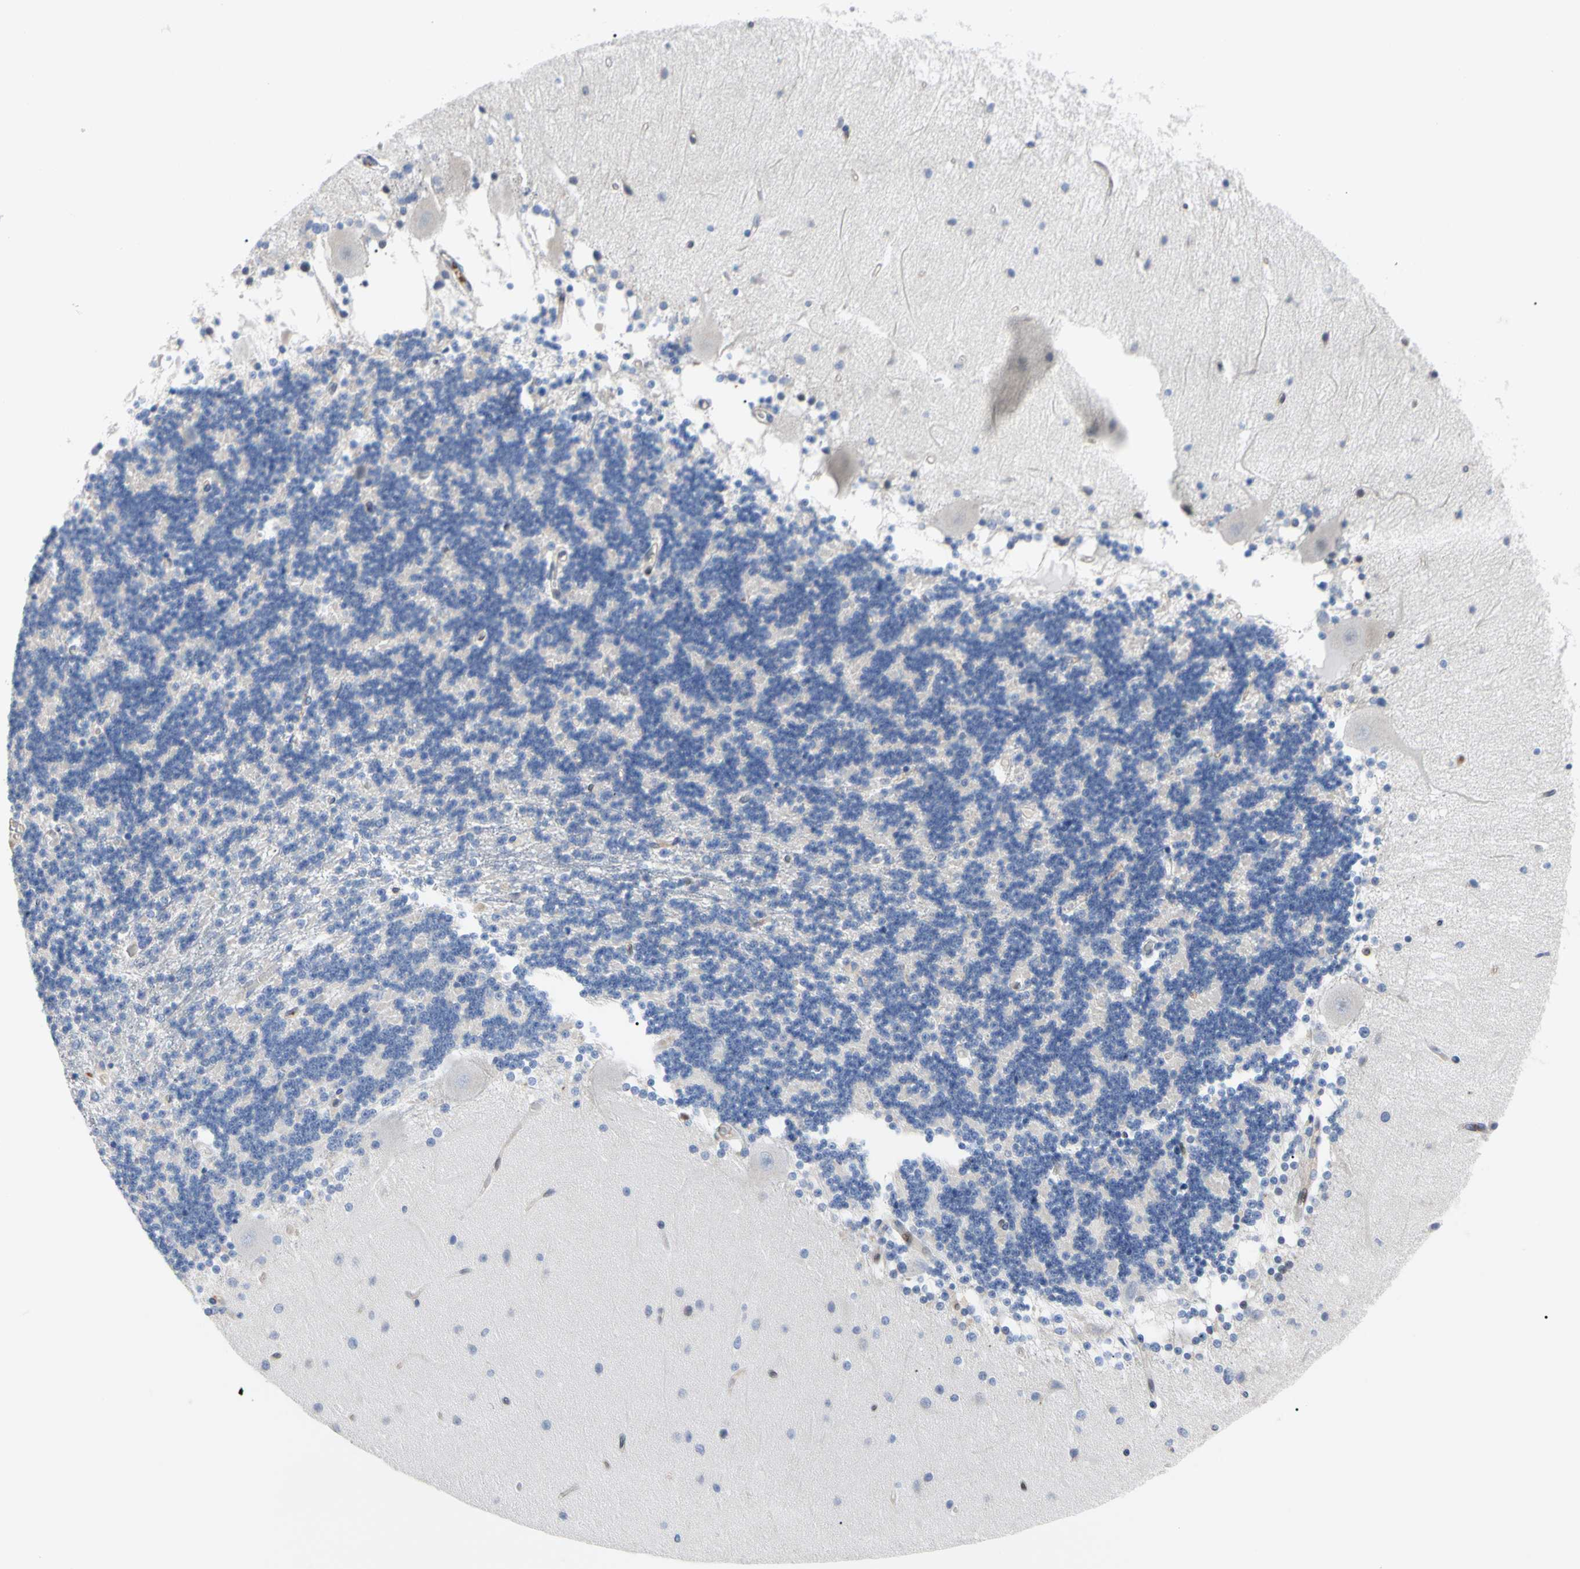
{"staining": {"intensity": "negative", "quantity": "none", "location": "none"}, "tissue": "cerebellum", "cell_type": "Cells in granular layer", "image_type": "normal", "snomed": [{"axis": "morphology", "description": "Normal tissue, NOS"}, {"axis": "topography", "description": "Cerebellum"}], "caption": "Immunohistochemistry of benign cerebellum shows no expression in cells in granular layer.", "gene": "MCL1", "patient": {"sex": "female", "age": 54}}